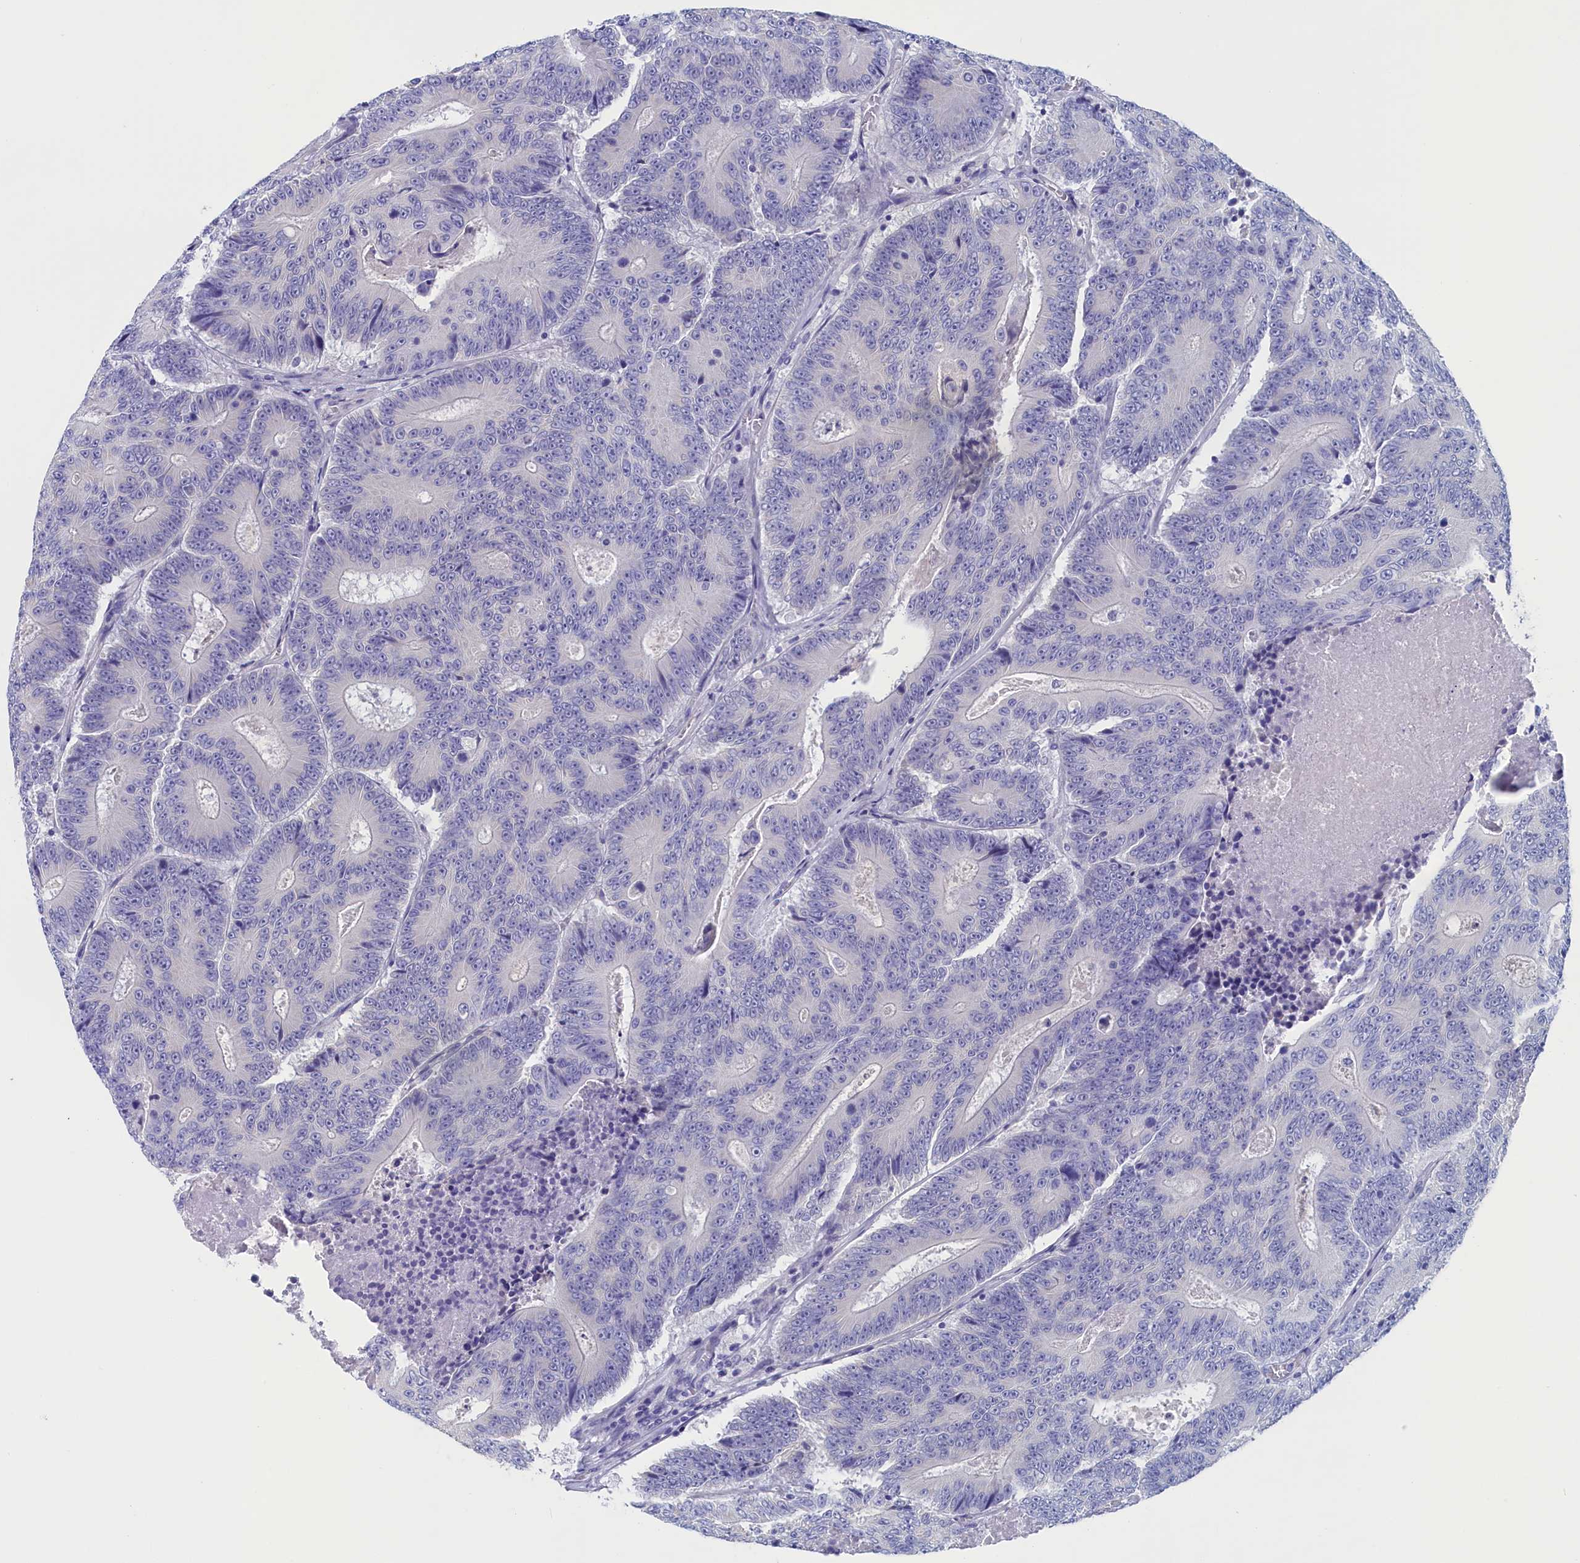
{"staining": {"intensity": "negative", "quantity": "none", "location": "none"}, "tissue": "colorectal cancer", "cell_type": "Tumor cells", "image_type": "cancer", "snomed": [{"axis": "morphology", "description": "Adenocarcinoma, NOS"}, {"axis": "topography", "description": "Colon"}], "caption": "An image of human adenocarcinoma (colorectal) is negative for staining in tumor cells.", "gene": "ANKRD2", "patient": {"sex": "male", "age": 83}}